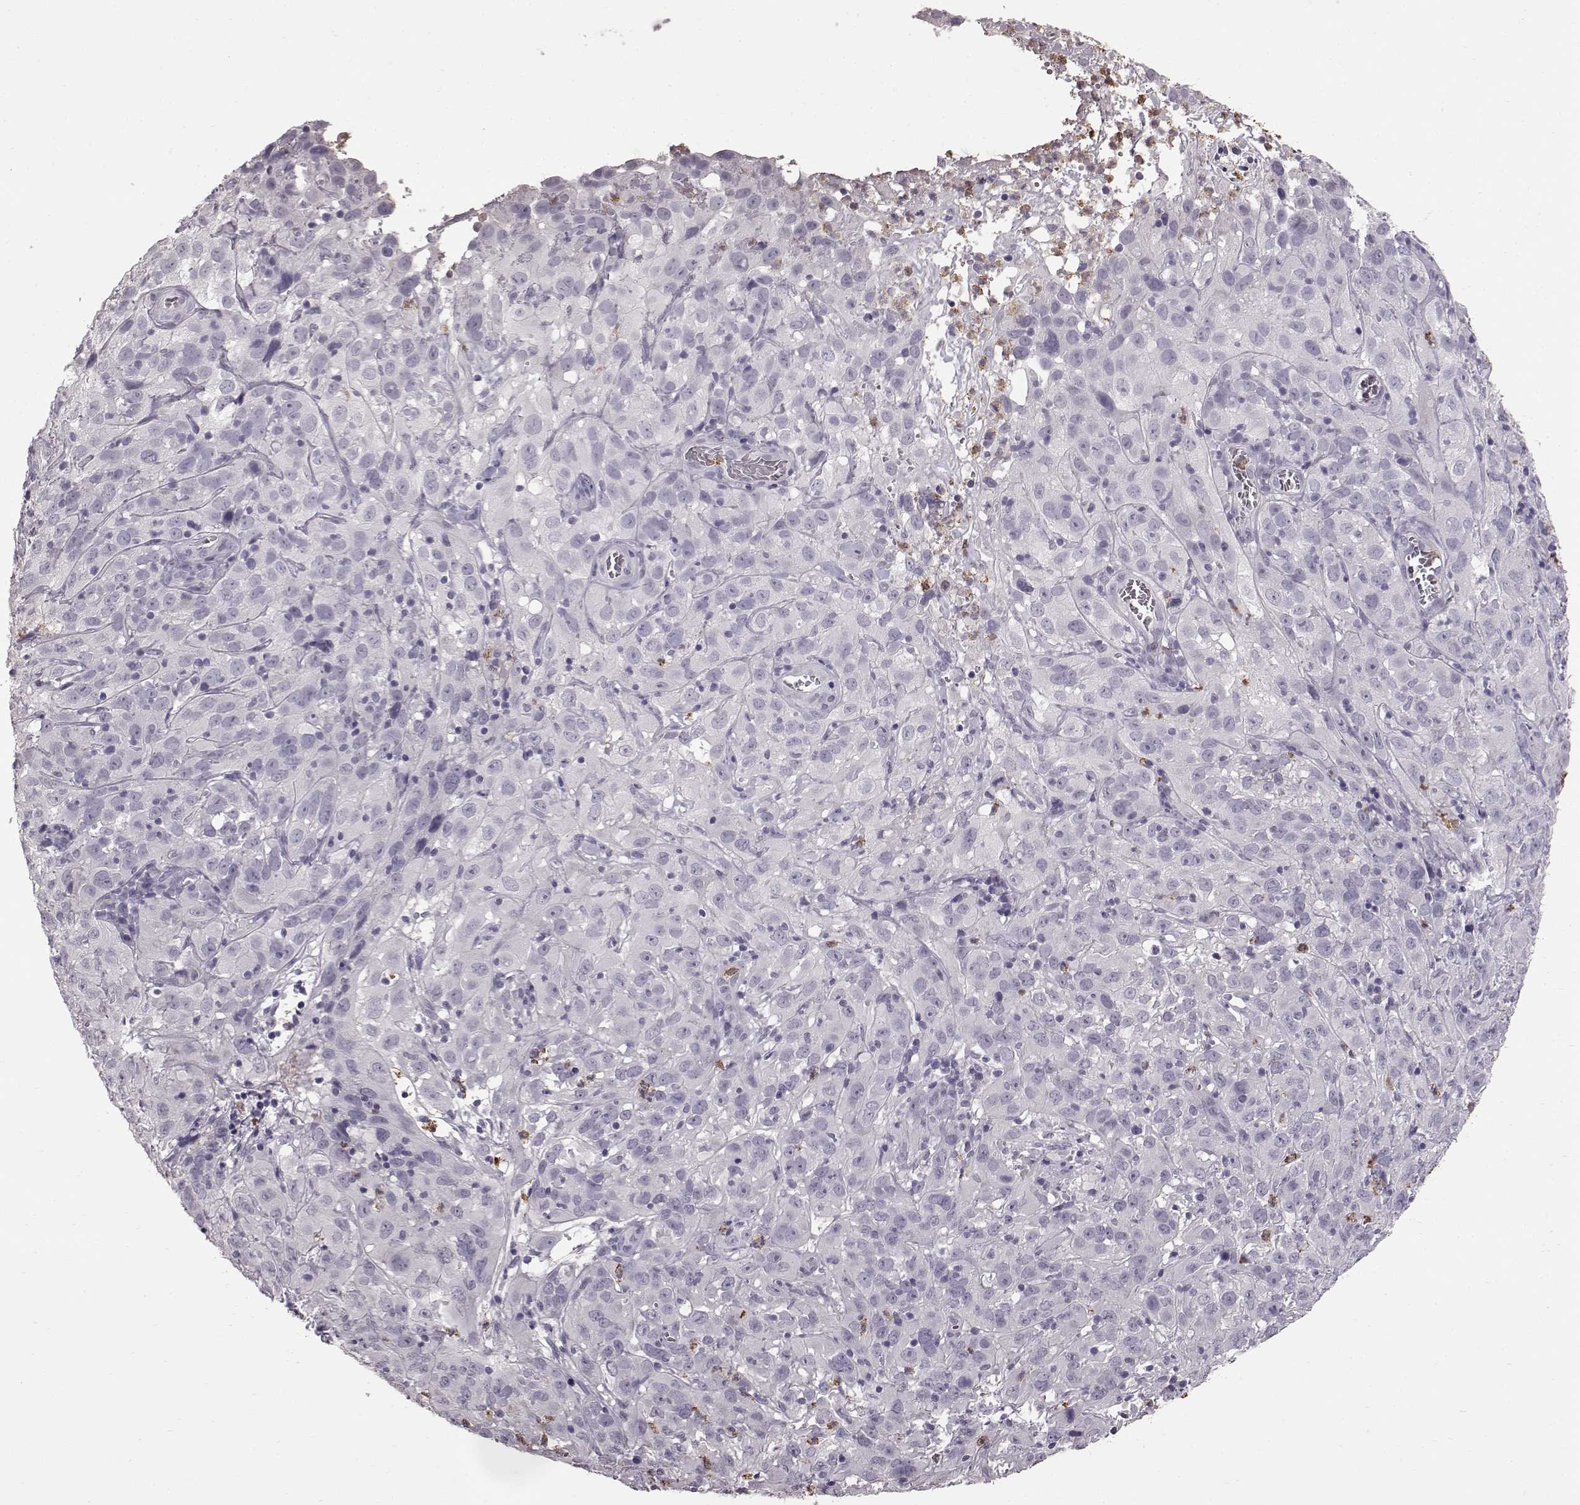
{"staining": {"intensity": "negative", "quantity": "none", "location": "none"}, "tissue": "cervical cancer", "cell_type": "Tumor cells", "image_type": "cancer", "snomed": [{"axis": "morphology", "description": "Squamous cell carcinoma, NOS"}, {"axis": "topography", "description": "Cervix"}], "caption": "Immunohistochemical staining of human cervical squamous cell carcinoma demonstrates no significant staining in tumor cells. (DAB IHC with hematoxylin counter stain).", "gene": "FUT4", "patient": {"sex": "female", "age": 32}}